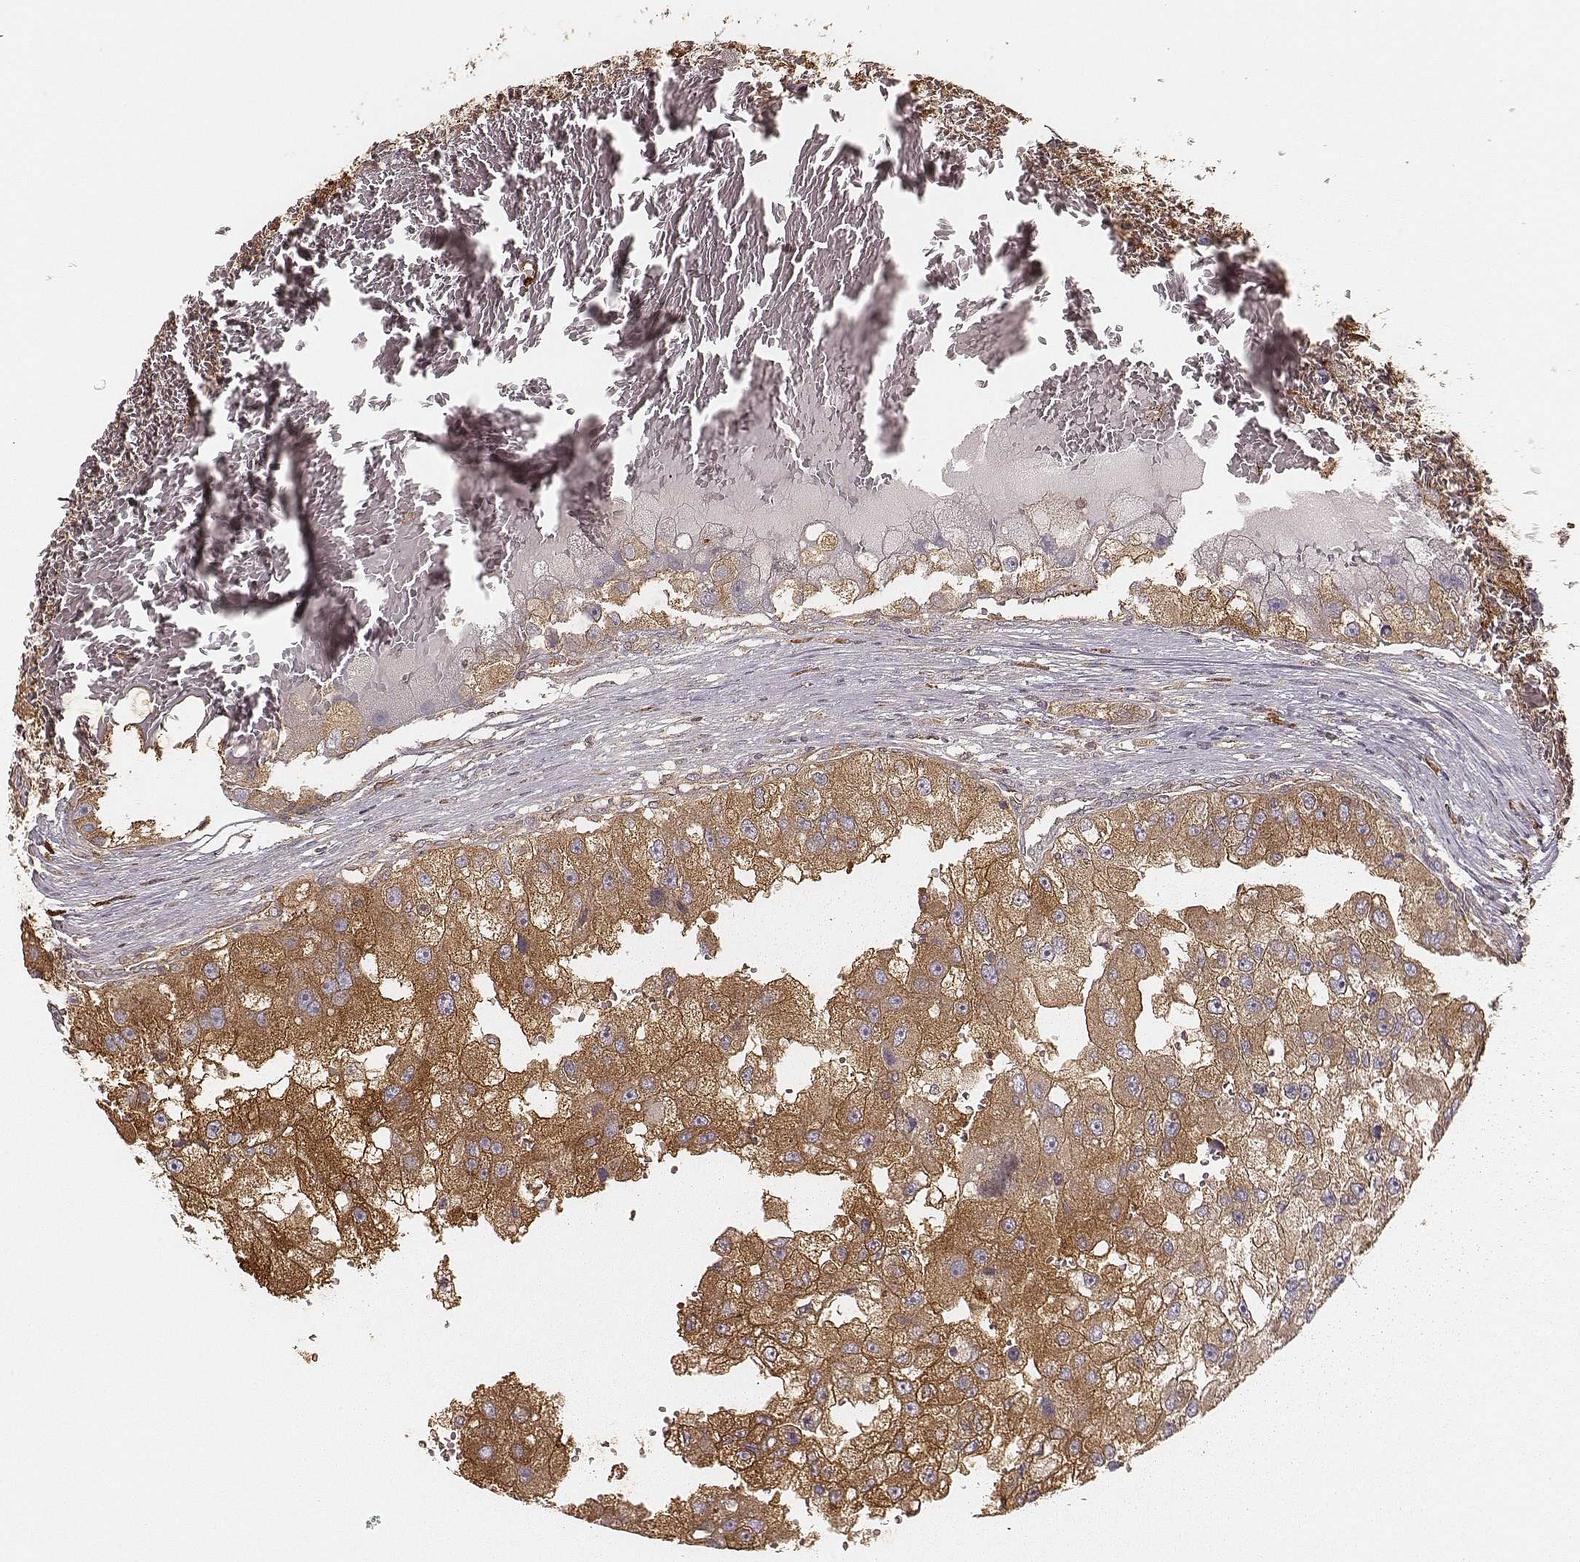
{"staining": {"intensity": "strong", "quantity": ">75%", "location": "cytoplasmic/membranous"}, "tissue": "renal cancer", "cell_type": "Tumor cells", "image_type": "cancer", "snomed": [{"axis": "morphology", "description": "Adenocarcinoma, NOS"}, {"axis": "topography", "description": "Kidney"}], "caption": "Immunohistochemical staining of renal adenocarcinoma displays high levels of strong cytoplasmic/membranous protein staining in about >75% of tumor cells. The staining was performed using DAB to visualize the protein expression in brown, while the nuclei were stained in blue with hematoxylin (Magnification: 20x).", "gene": "CARS1", "patient": {"sex": "male", "age": 63}}